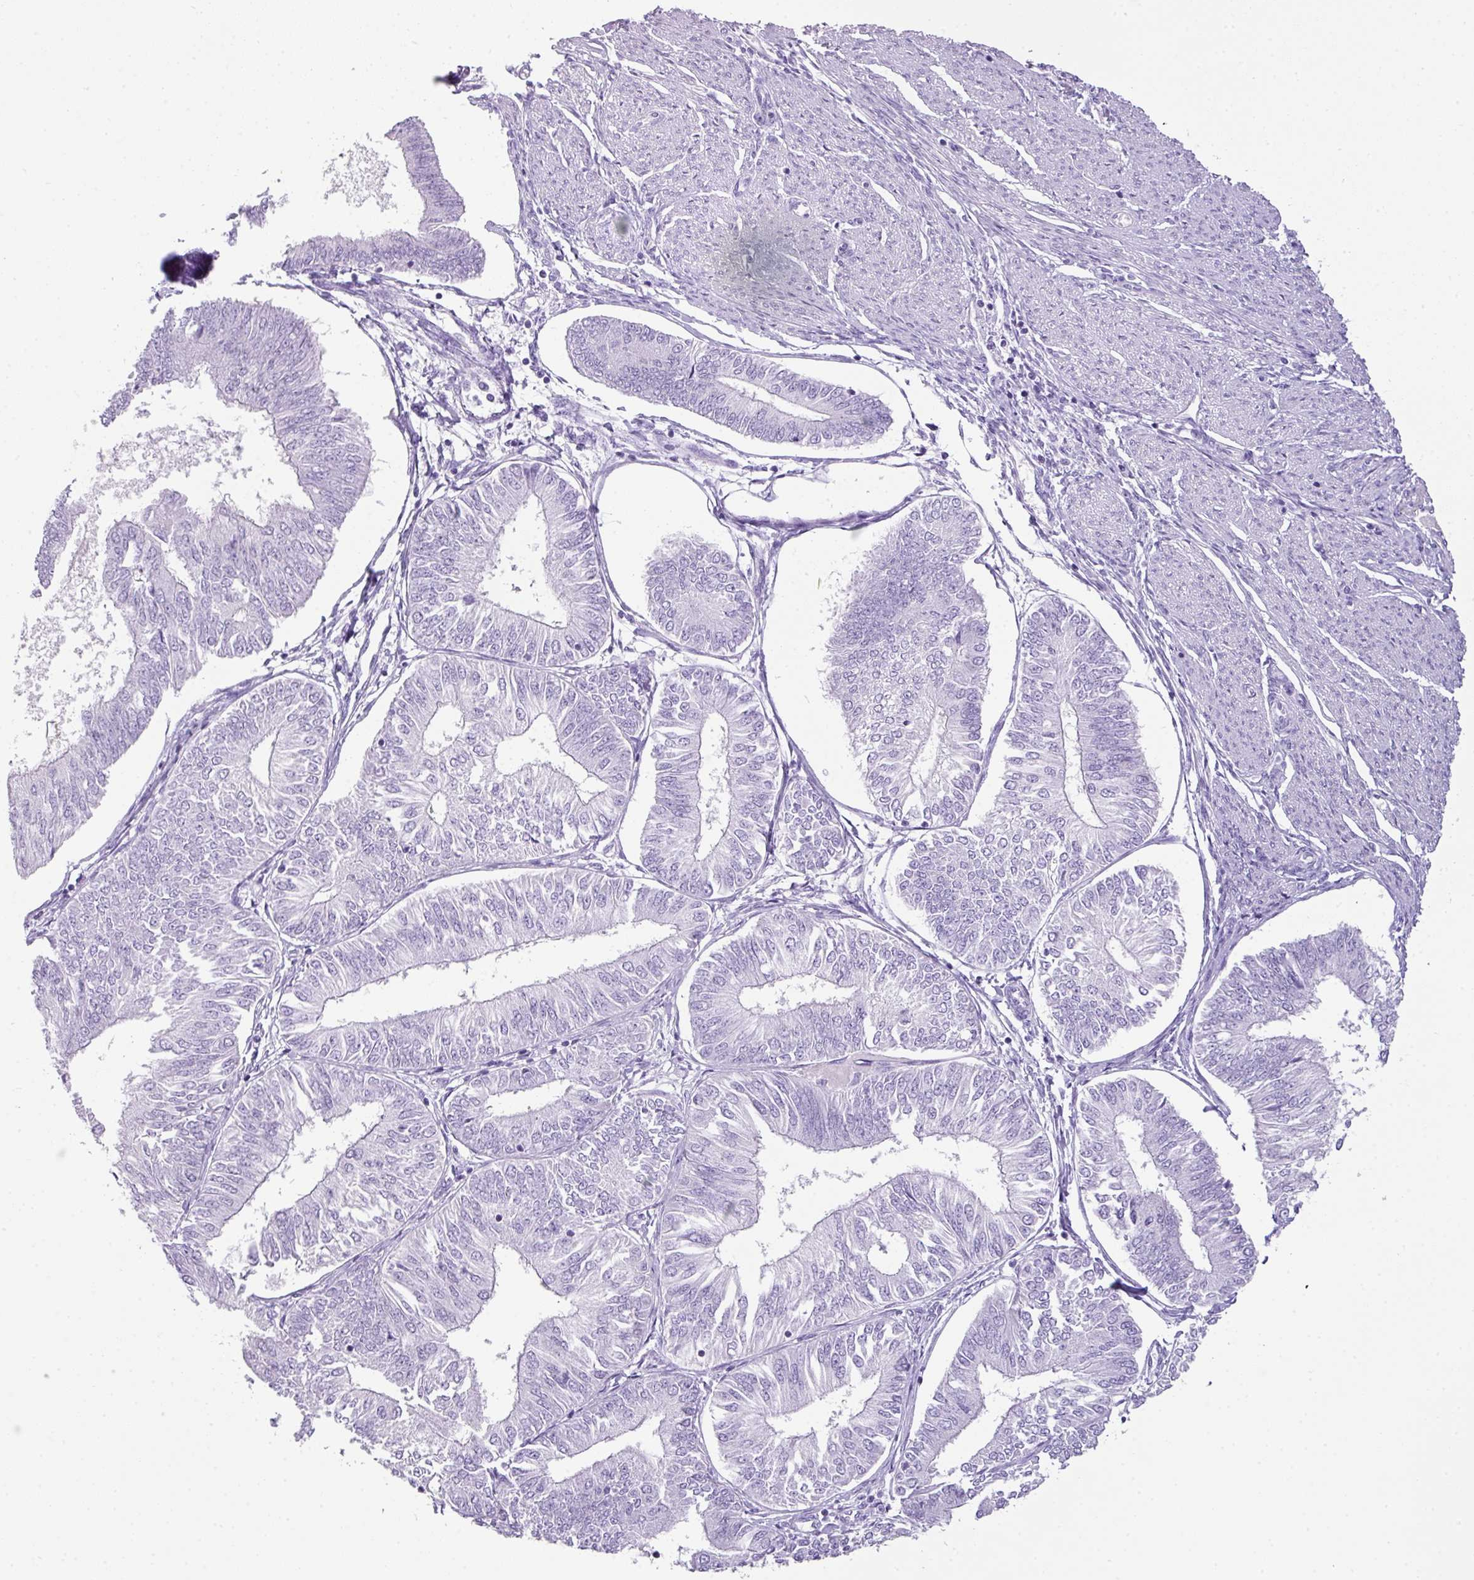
{"staining": {"intensity": "negative", "quantity": "none", "location": "none"}, "tissue": "endometrial cancer", "cell_type": "Tumor cells", "image_type": "cancer", "snomed": [{"axis": "morphology", "description": "Adenocarcinoma, NOS"}, {"axis": "topography", "description": "Endometrium"}], "caption": "Endometrial cancer (adenocarcinoma) was stained to show a protein in brown. There is no significant positivity in tumor cells.", "gene": "TNP1", "patient": {"sex": "female", "age": 58}}